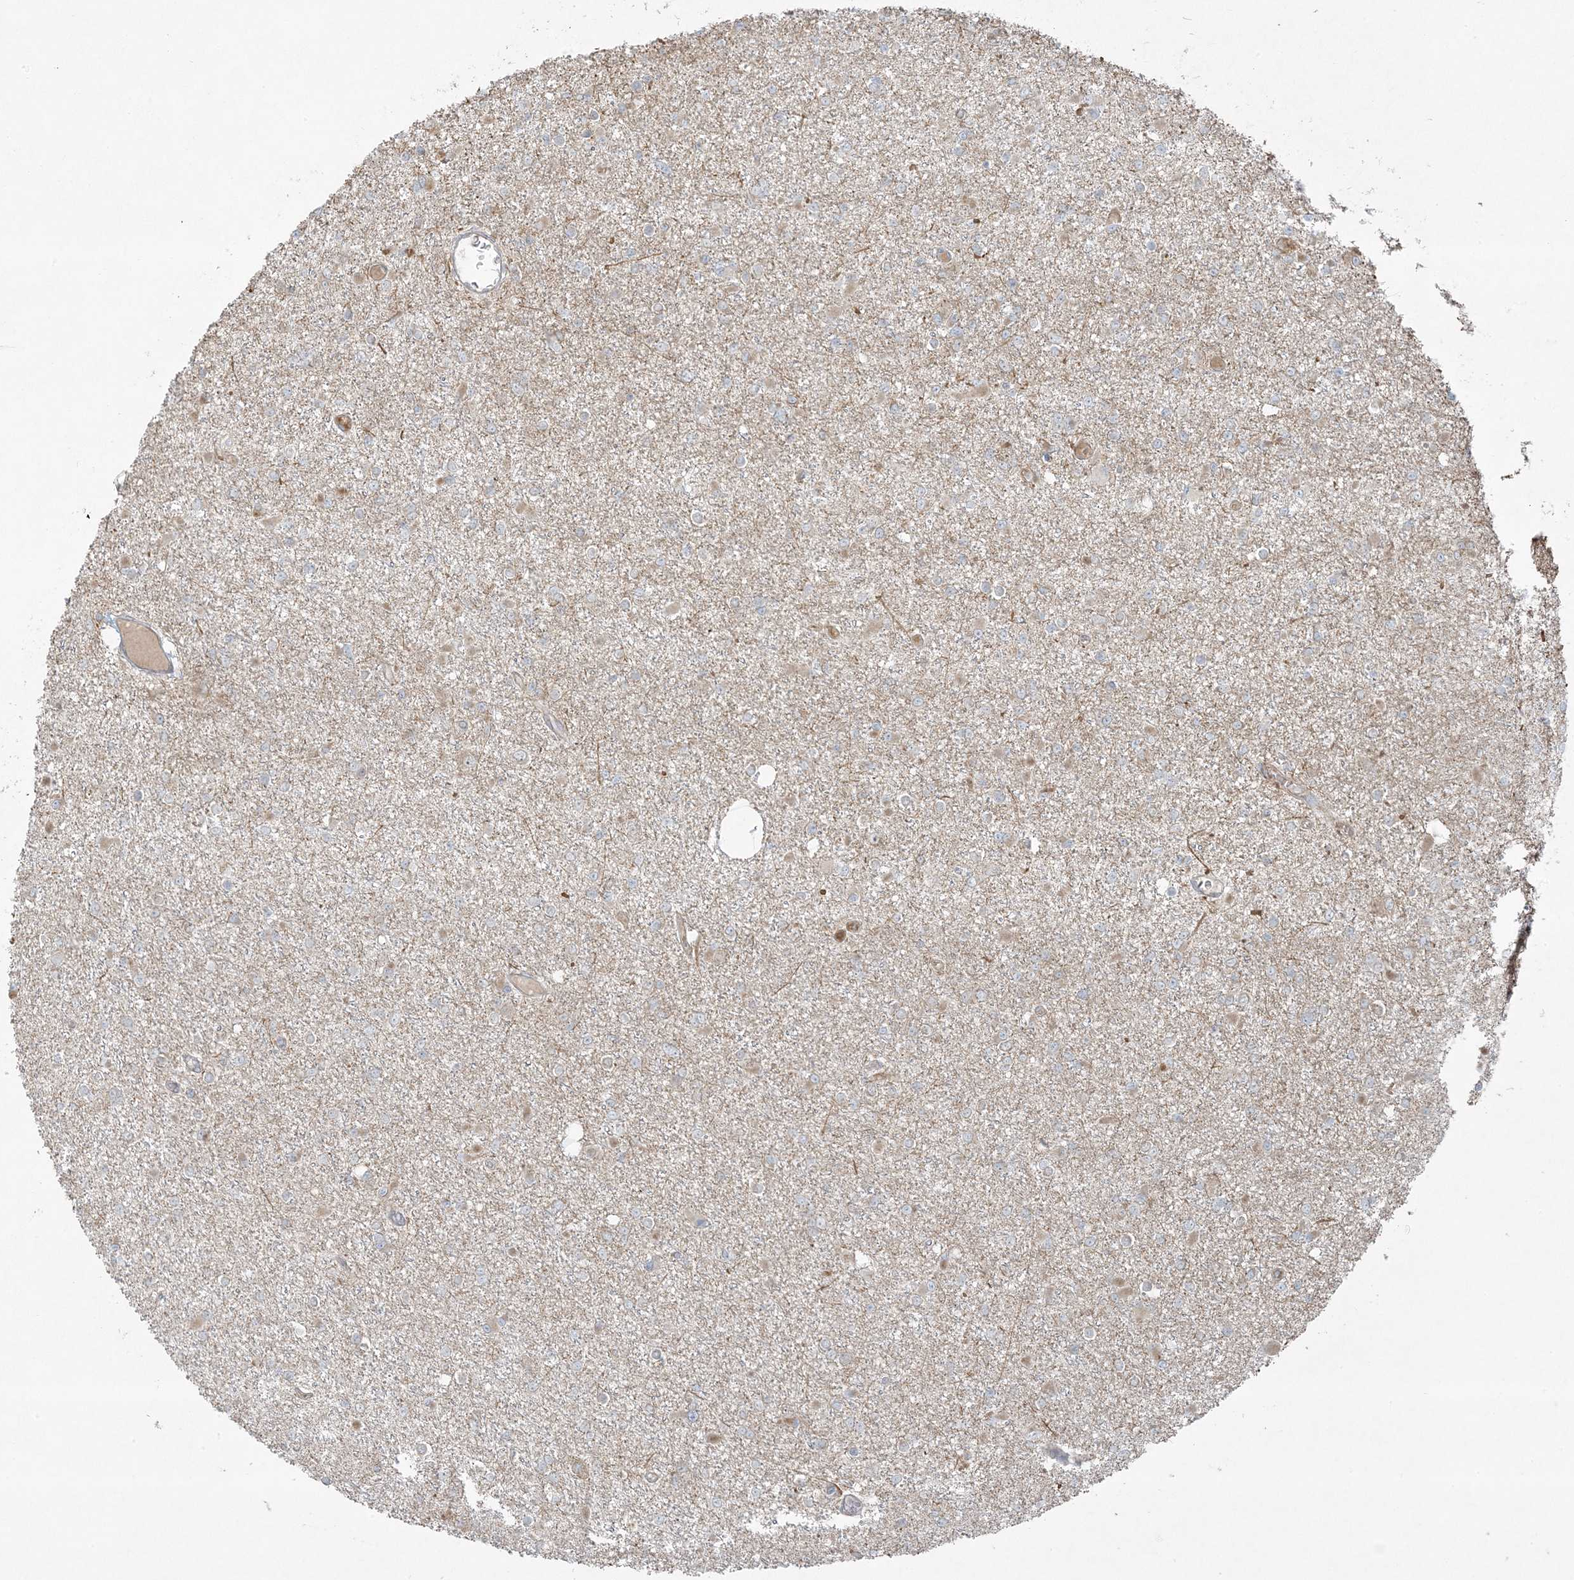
{"staining": {"intensity": "negative", "quantity": "none", "location": "none"}, "tissue": "glioma", "cell_type": "Tumor cells", "image_type": "cancer", "snomed": [{"axis": "morphology", "description": "Glioma, malignant, Low grade"}, {"axis": "topography", "description": "Brain"}], "caption": "This is a image of IHC staining of glioma, which shows no expression in tumor cells.", "gene": "ZNF263", "patient": {"sex": "female", "age": 22}}